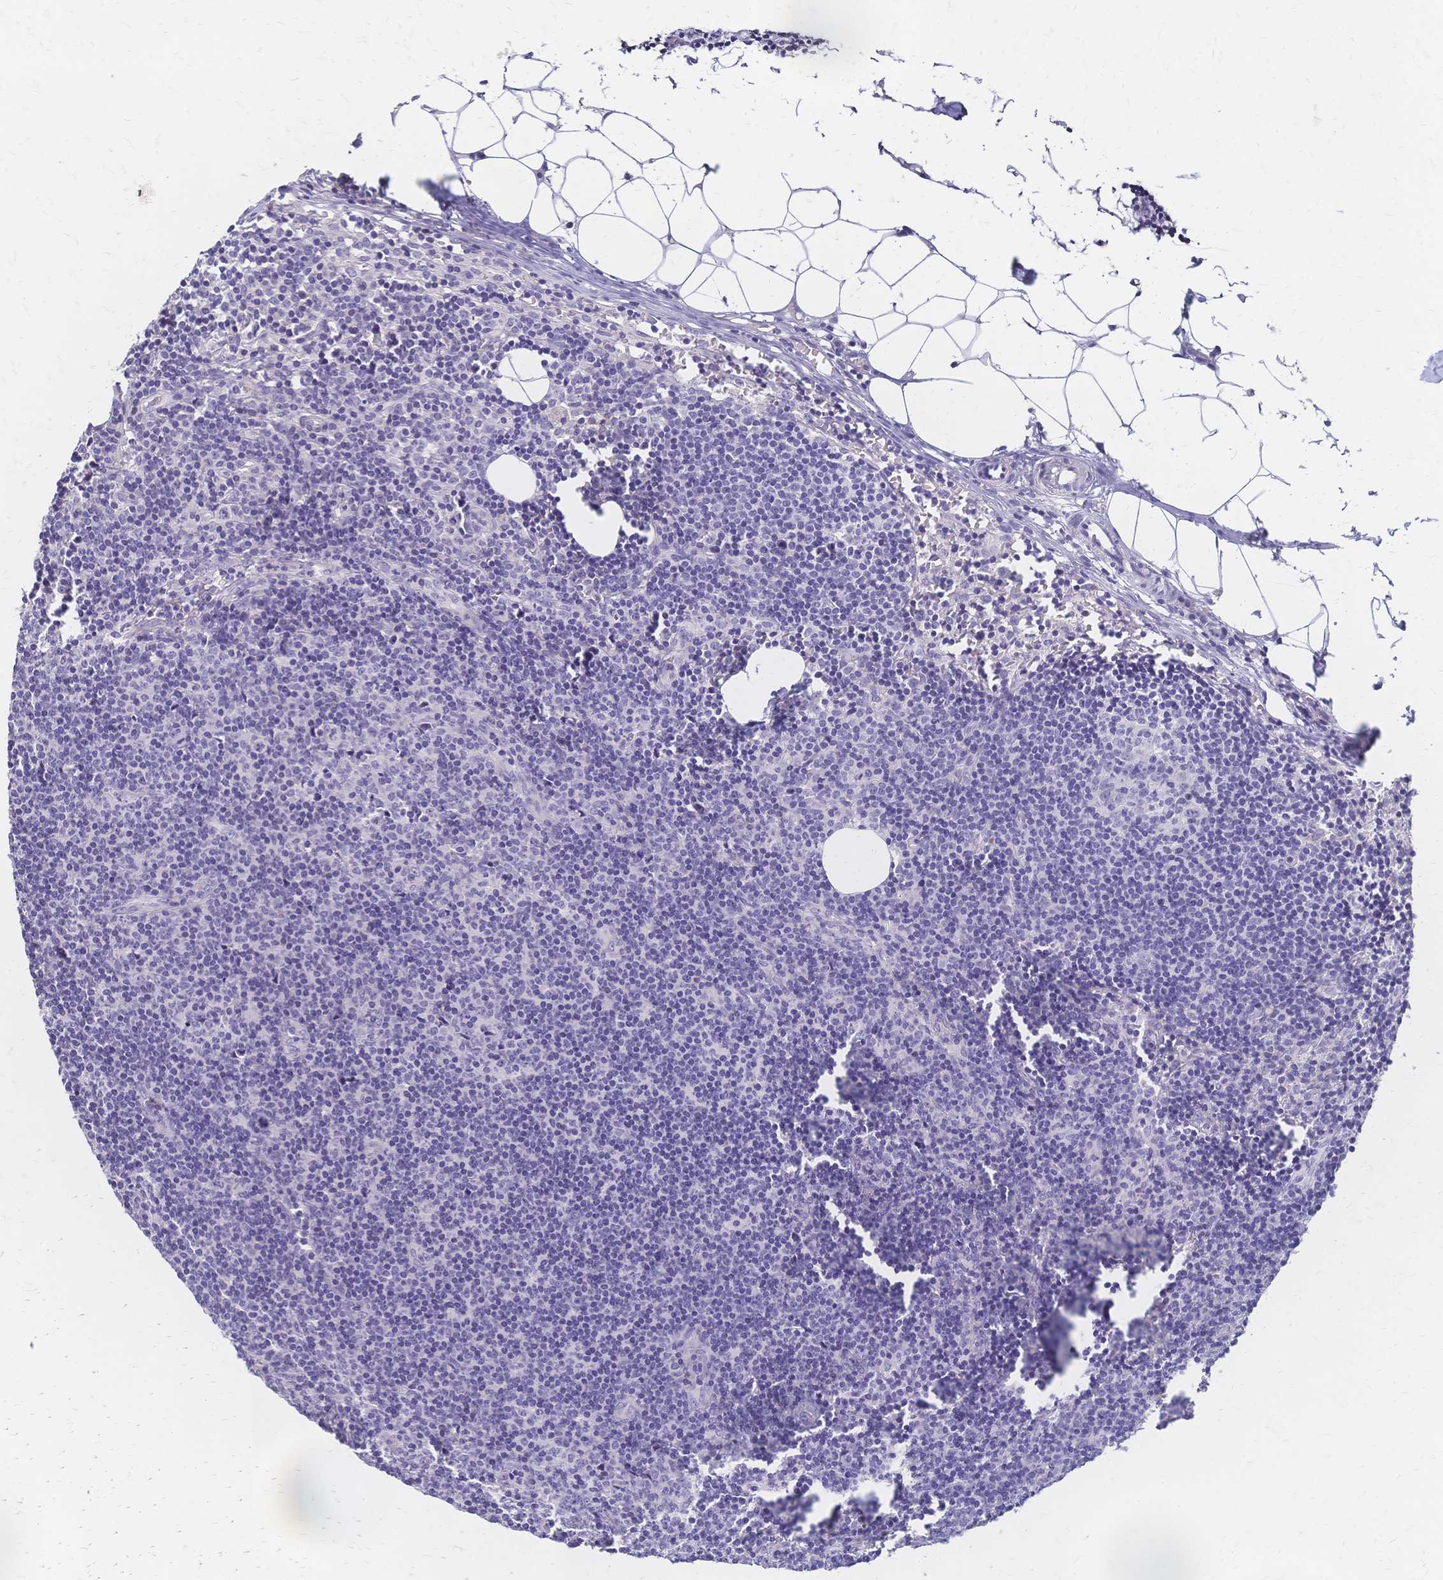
{"staining": {"intensity": "negative", "quantity": "none", "location": "none"}, "tissue": "lymph node", "cell_type": "Germinal center cells", "image_type": "normal", "snomed": [{"axis": "morphology", "description": "Normal tissue, NOS"}, {"axis": "topography", "description": "Lymph node"}], "caption": "Immunohistochemistry (IHC) image of unremarkable human lymph node stained for a protein (brown), which reveals no expression in germinal center cells. (Immunohistochemistry, brightfield microscopy, high magnification).", "gene": "DTNB", "patient": {"sex": "female", "age": 41}}